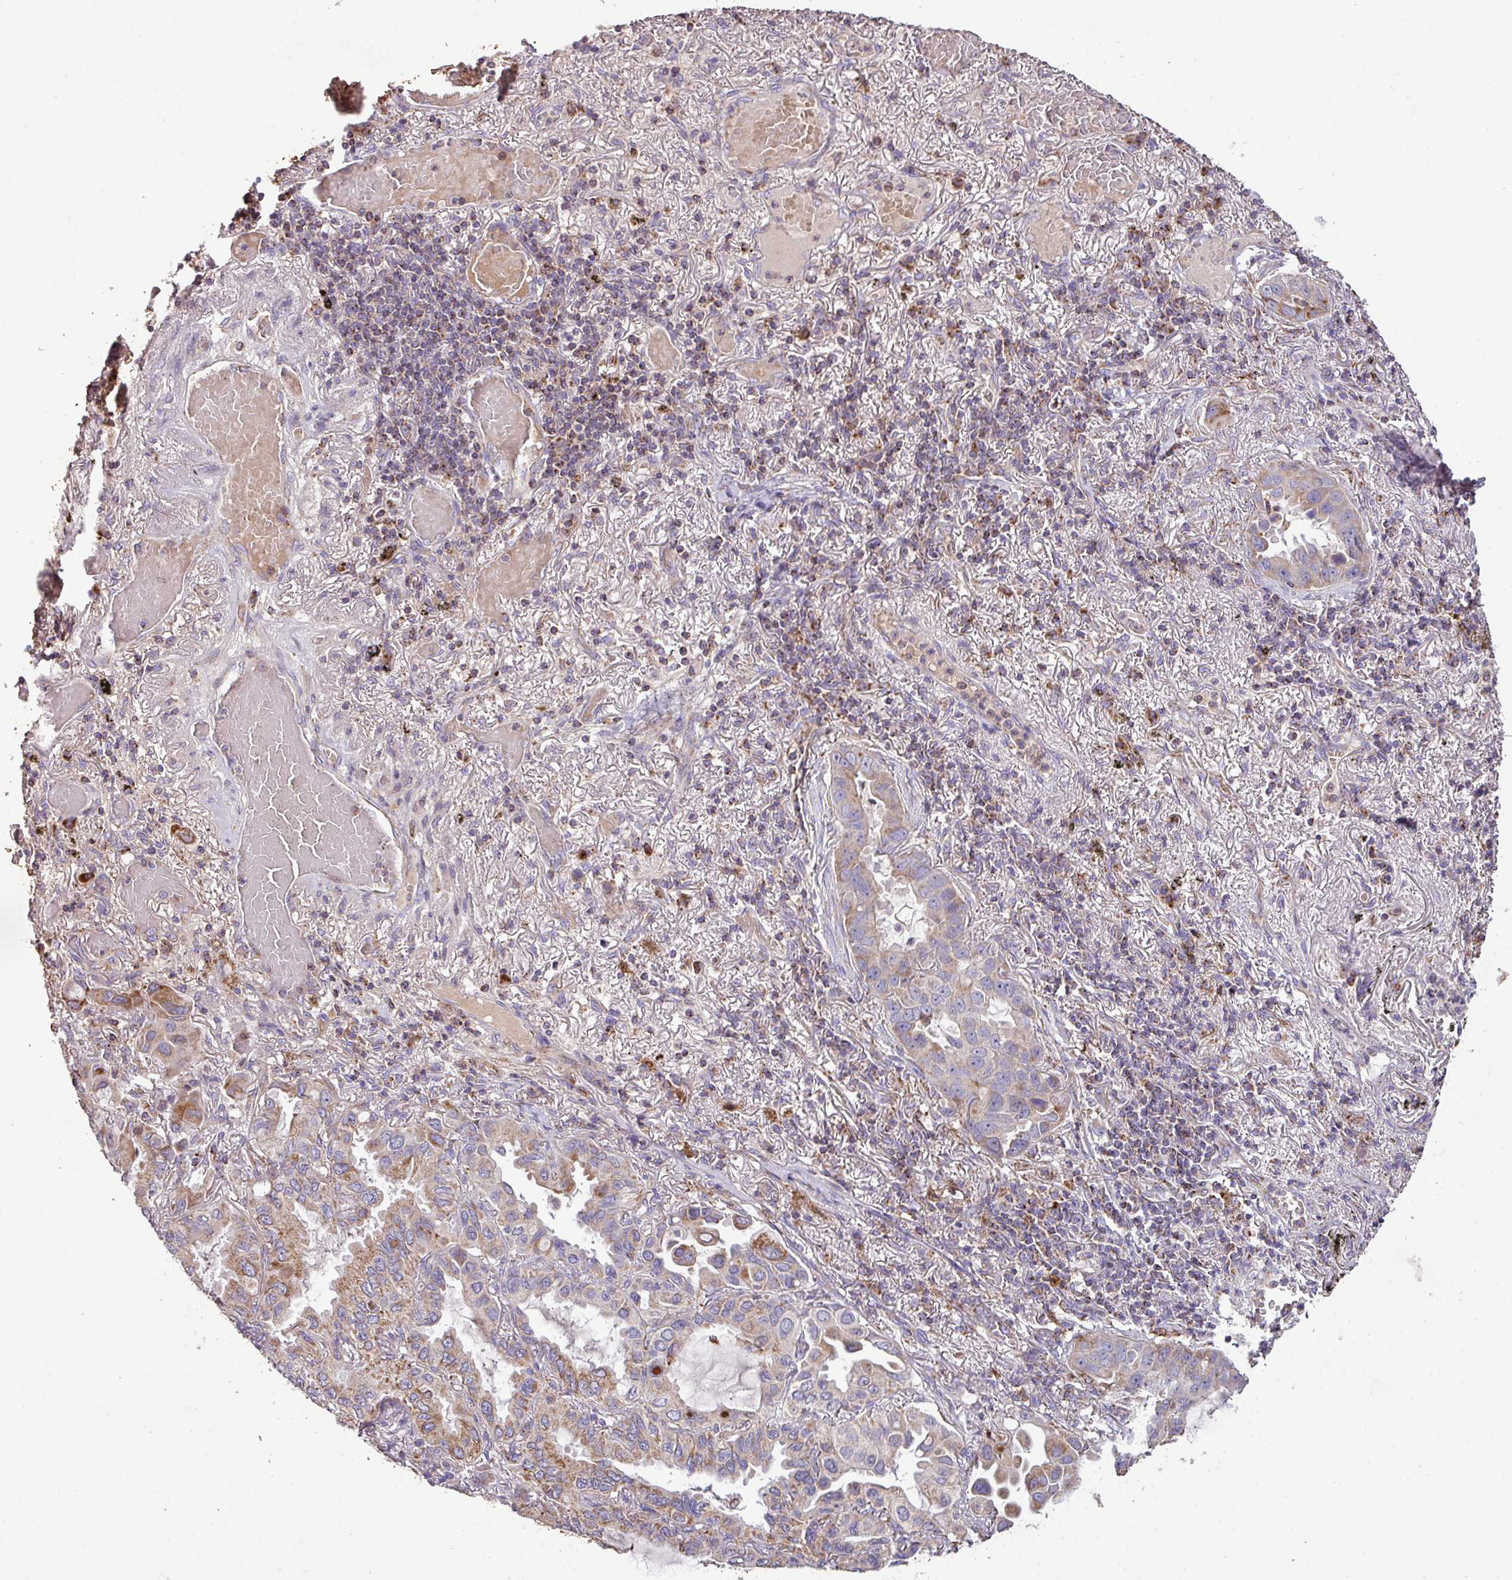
{"staining": {"intensity": "weak", "quantity": "25%-75%", "location": "cytoplasmic/membranous"}, "tissue": "lung cancer", "cell_type": "Tumor cells", "image_type": "cancer", "snomed": [{"axis": "morphology", "description": "Adenocarcinoma, NOS"}, {"axis": "topography", "description": "Lung"}], "caption": "This micrograph shows immunohistochemistry staining of lung cancer (adenocarcinoma), with low weak cytoplasmic/membranous positivity in approximately 25%-75% of tumor cells.", "gene": "SQOR", "patient": {"sex": "male", "age": 64}}